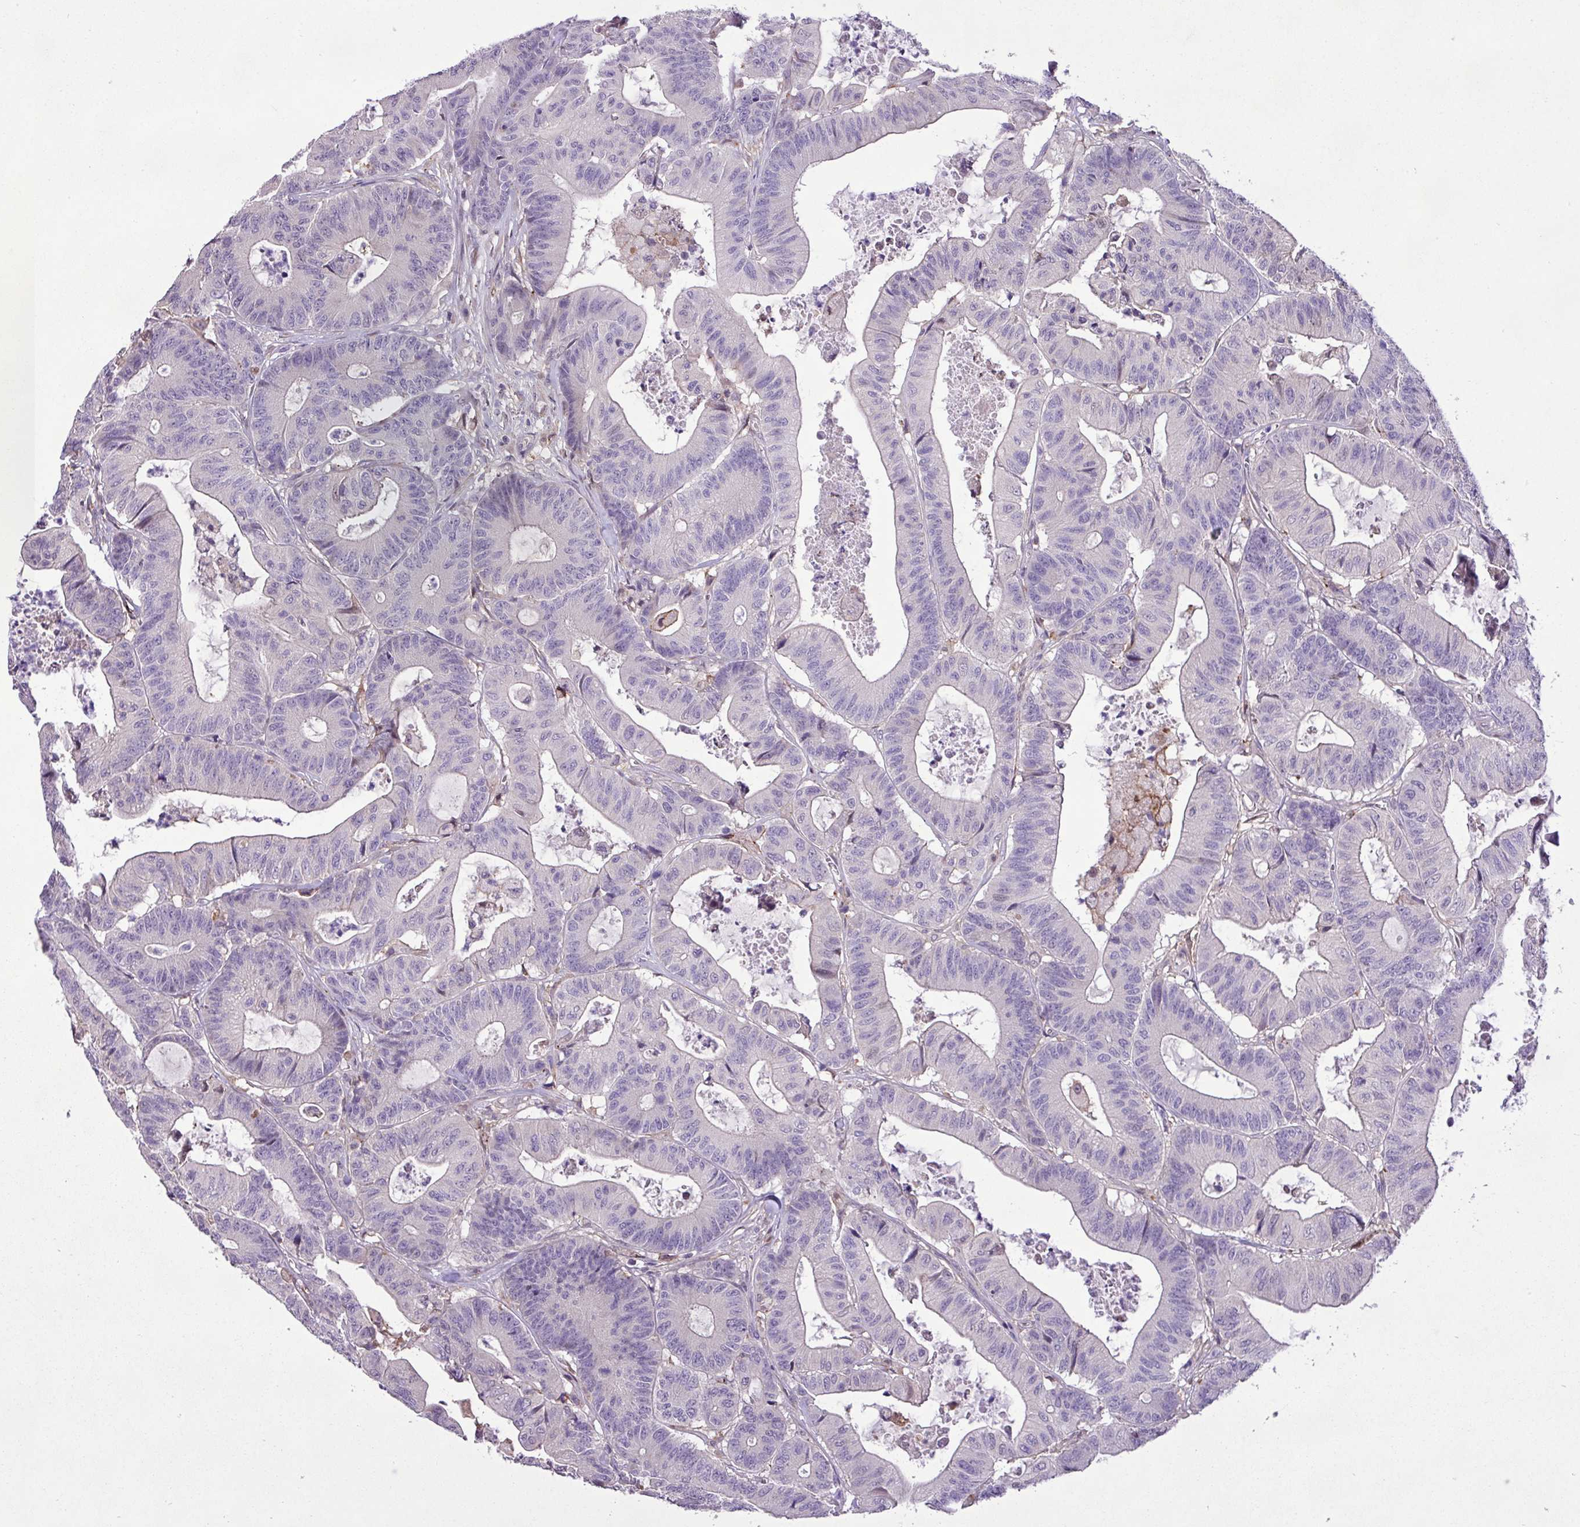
{"staining": {"intensity": "negative", "quantity": "none", "location": "none"}, "tissue": "colorectal cancer", "cell_type": "Tumor cells", "image_type": "cancer", "snomed": [{"axis": "morphology", "description": "Adenocarcinoma, NOS"}, {"axis": "topography", "description": "Colon"}], "caption": "The IHC photomicrograph has no significant positivity in tumor cells of colorectal cancer (adenocarcinoma) tissue.", "gene": "RPP25L", "patient": {"sex": "female", "age": 84}}